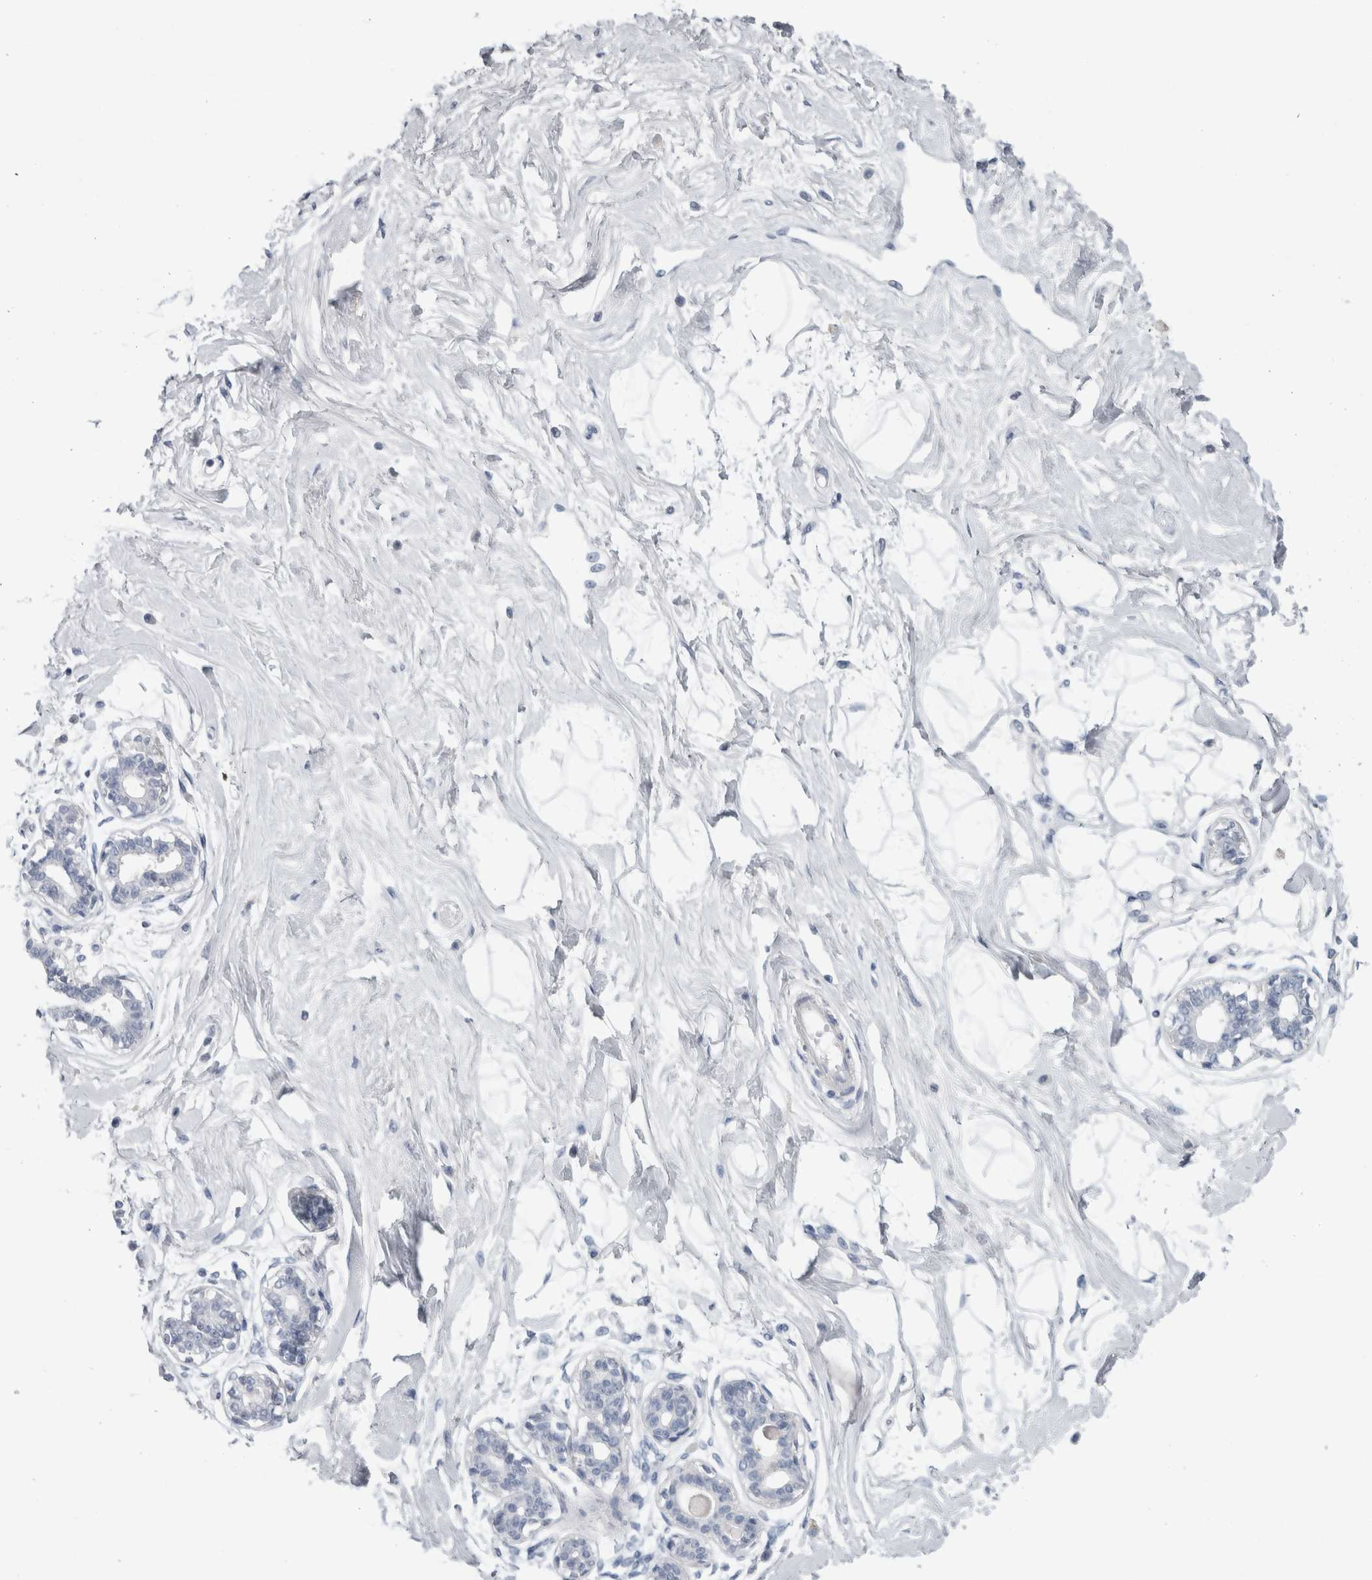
{"staining": {"intensity": "negative", "quantity": "none", "location": "none"}, "tissue": "breast", "cell_type": "Adipocytes", "image_type": "normal", "snomed": [{"axis": "morphology", "description": "Normal tissue, NOS"}, {"axis": "topography", "description": "Breast"}], "caption": "Adipocytes are negative for protein expression in benign human breast. Brightfield microscopy of immunohistochemistry (IHC) stained with DAB (brown) and hematoxylin (blue), captured at high magnification.", "gene": "ADAM2", "patient": {"sex": "female", "age": 45}}